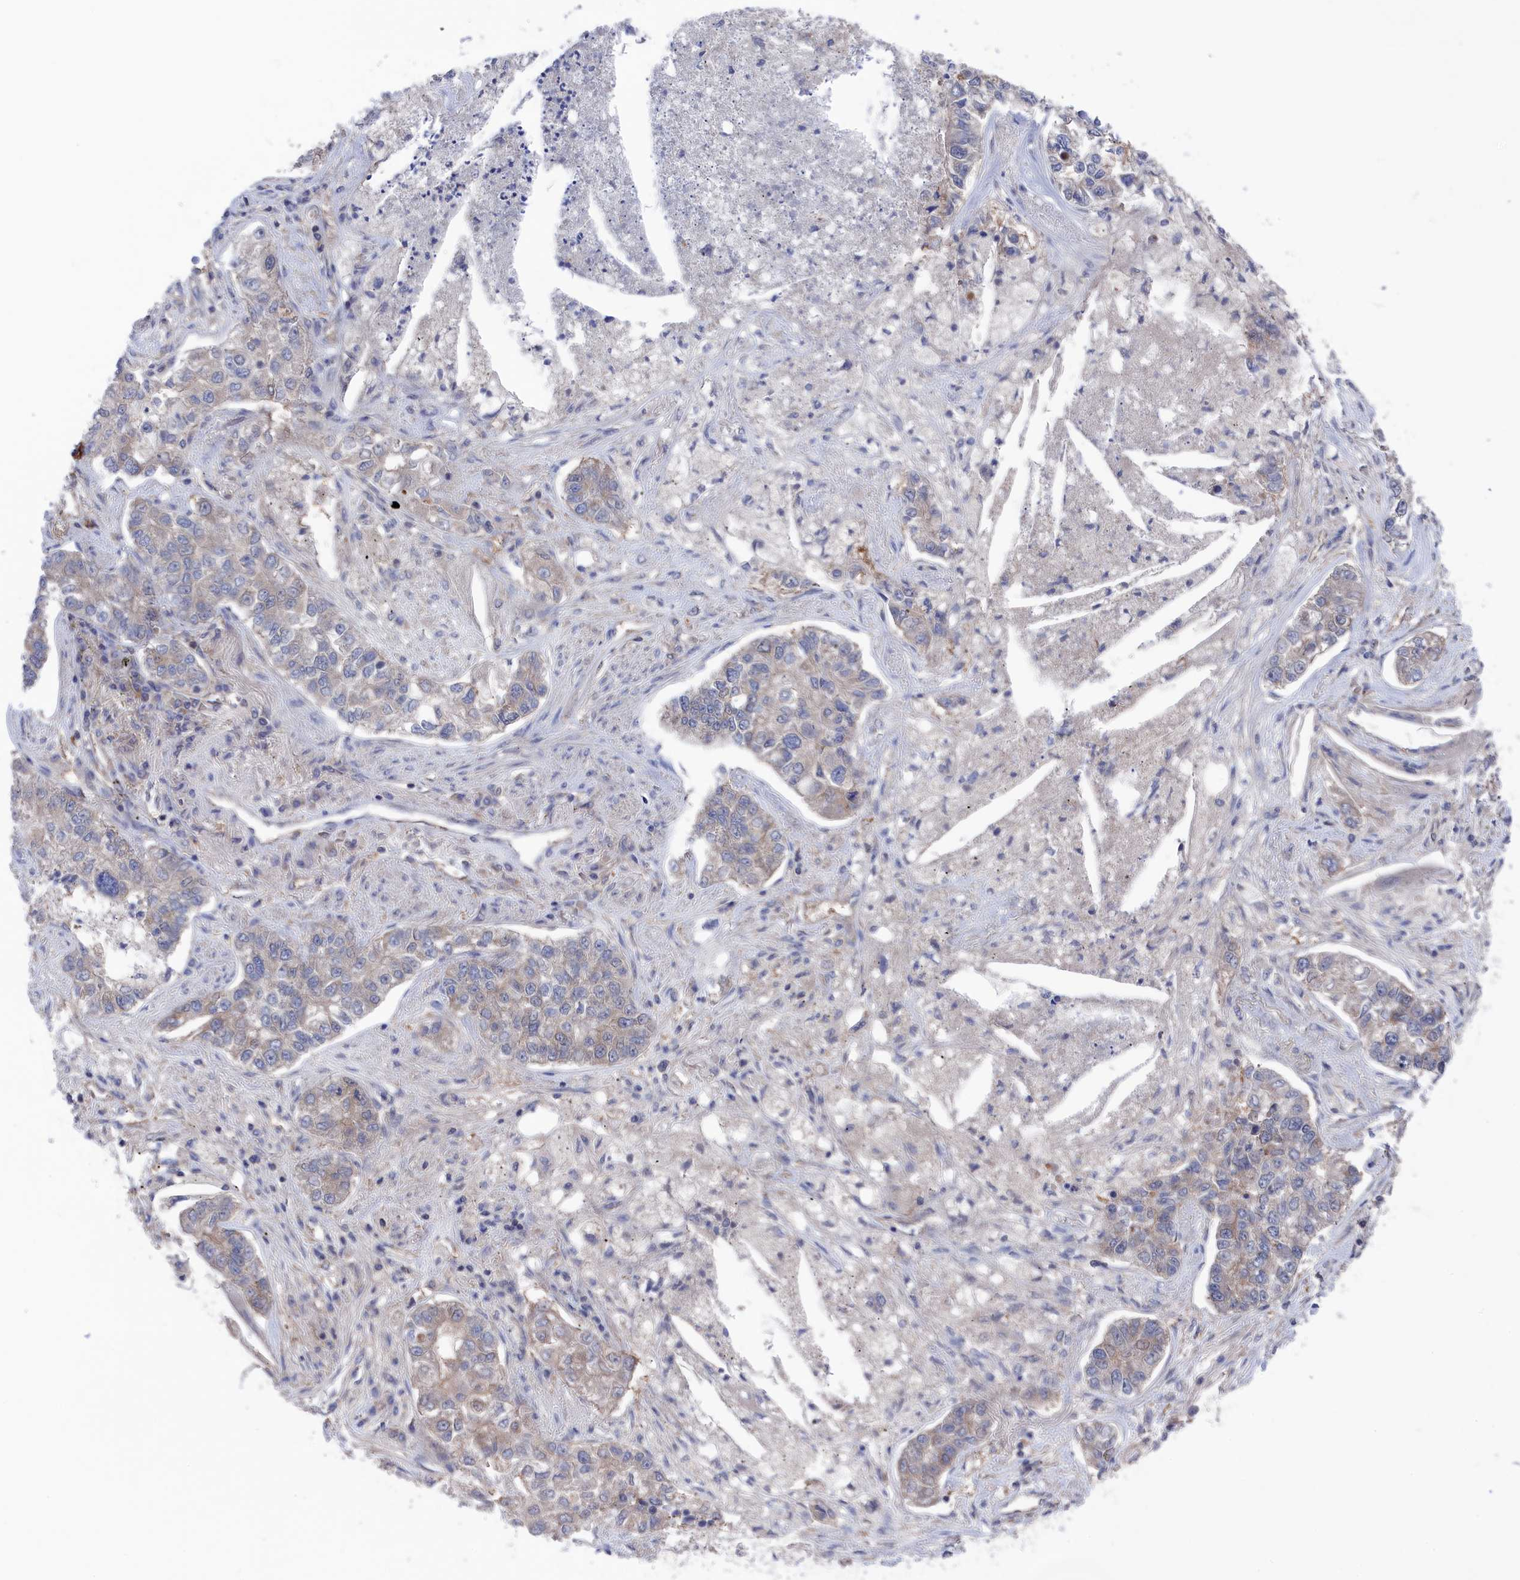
{"staining": {"intensity": "negative", "quantity": "none", "location": "none"}, "tissue": "lung cancer", "cell_type": "Tumor cells", "image_type": "cancer", "snomed": [{"axis": "morphology", "description": "Adenocarcinoma, NOS"}, {"axis": "topography", "description": "Lung"}], "caption": "High power microscopy photomicrograph of an immunohistochemistry (IHC) image of lung adenocarcinoma, revealing no significant staining in tumor cells. (Brightfield microscopy of DAB (3,3'-diaminobenzidine) immunohistochemistry (IHC) at high magnification).", "gene": "NUTF2", "patient": {"sex": "male", "age": 49}}